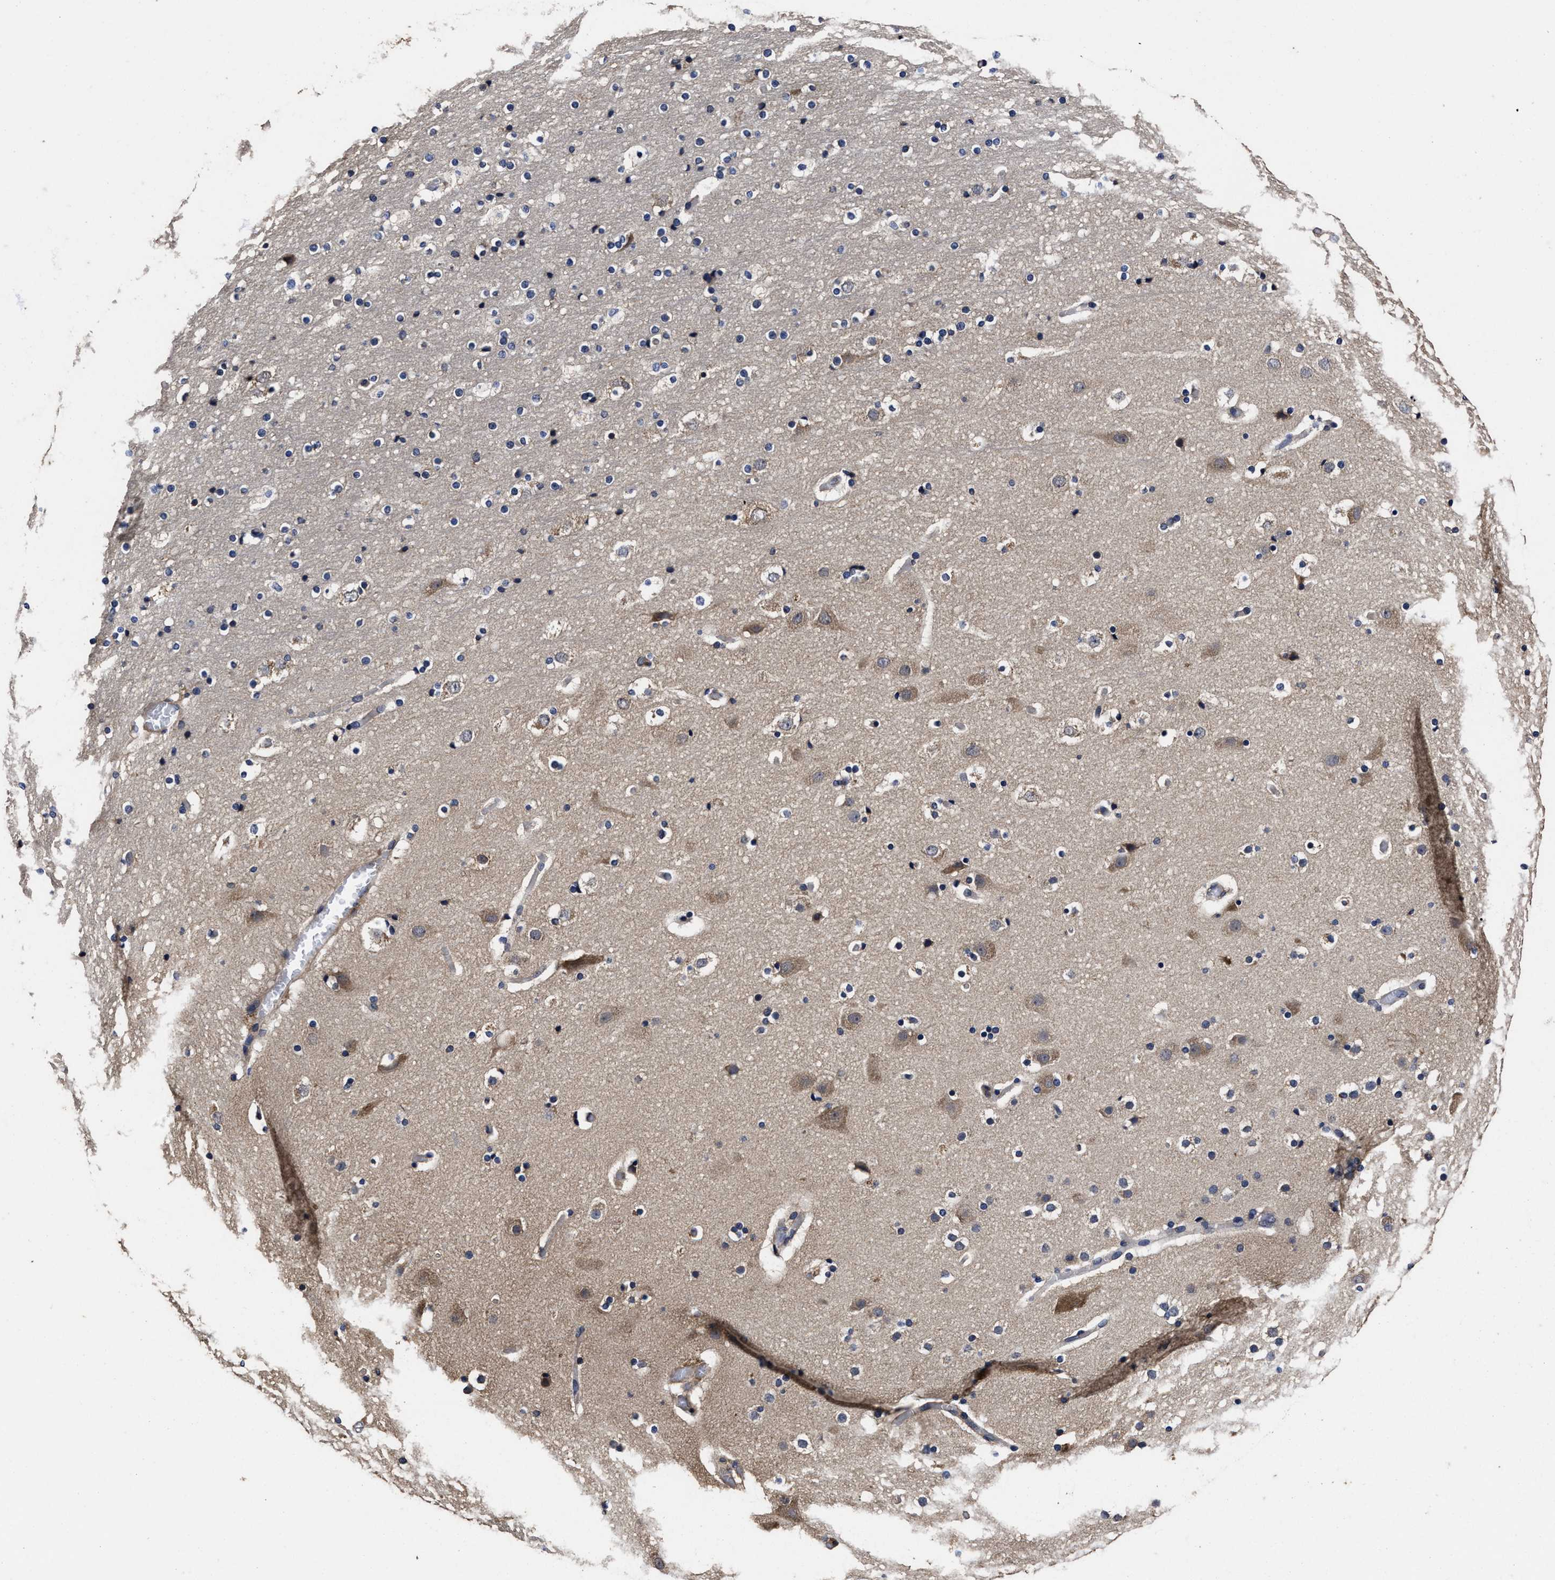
{"staining": {"intensity": "negative", "quantity": "none", "location": "none"}, "tissue": "cerebral cortex", "cell_type": "Endothelial cells", "image_type": "normal", "snomed": [{"axis": "morphology", "description": "Normal tissue, NOS"}, {"axis": "topography", "description": "Cerebral cortex"}], "caption": "IHC image of unremarkable human cerebral cortex stained for a protein (brown), which shows no expression in endothelial cells.", "gene": "AVEN", "patient": {"sex": "male", "age": 57}}